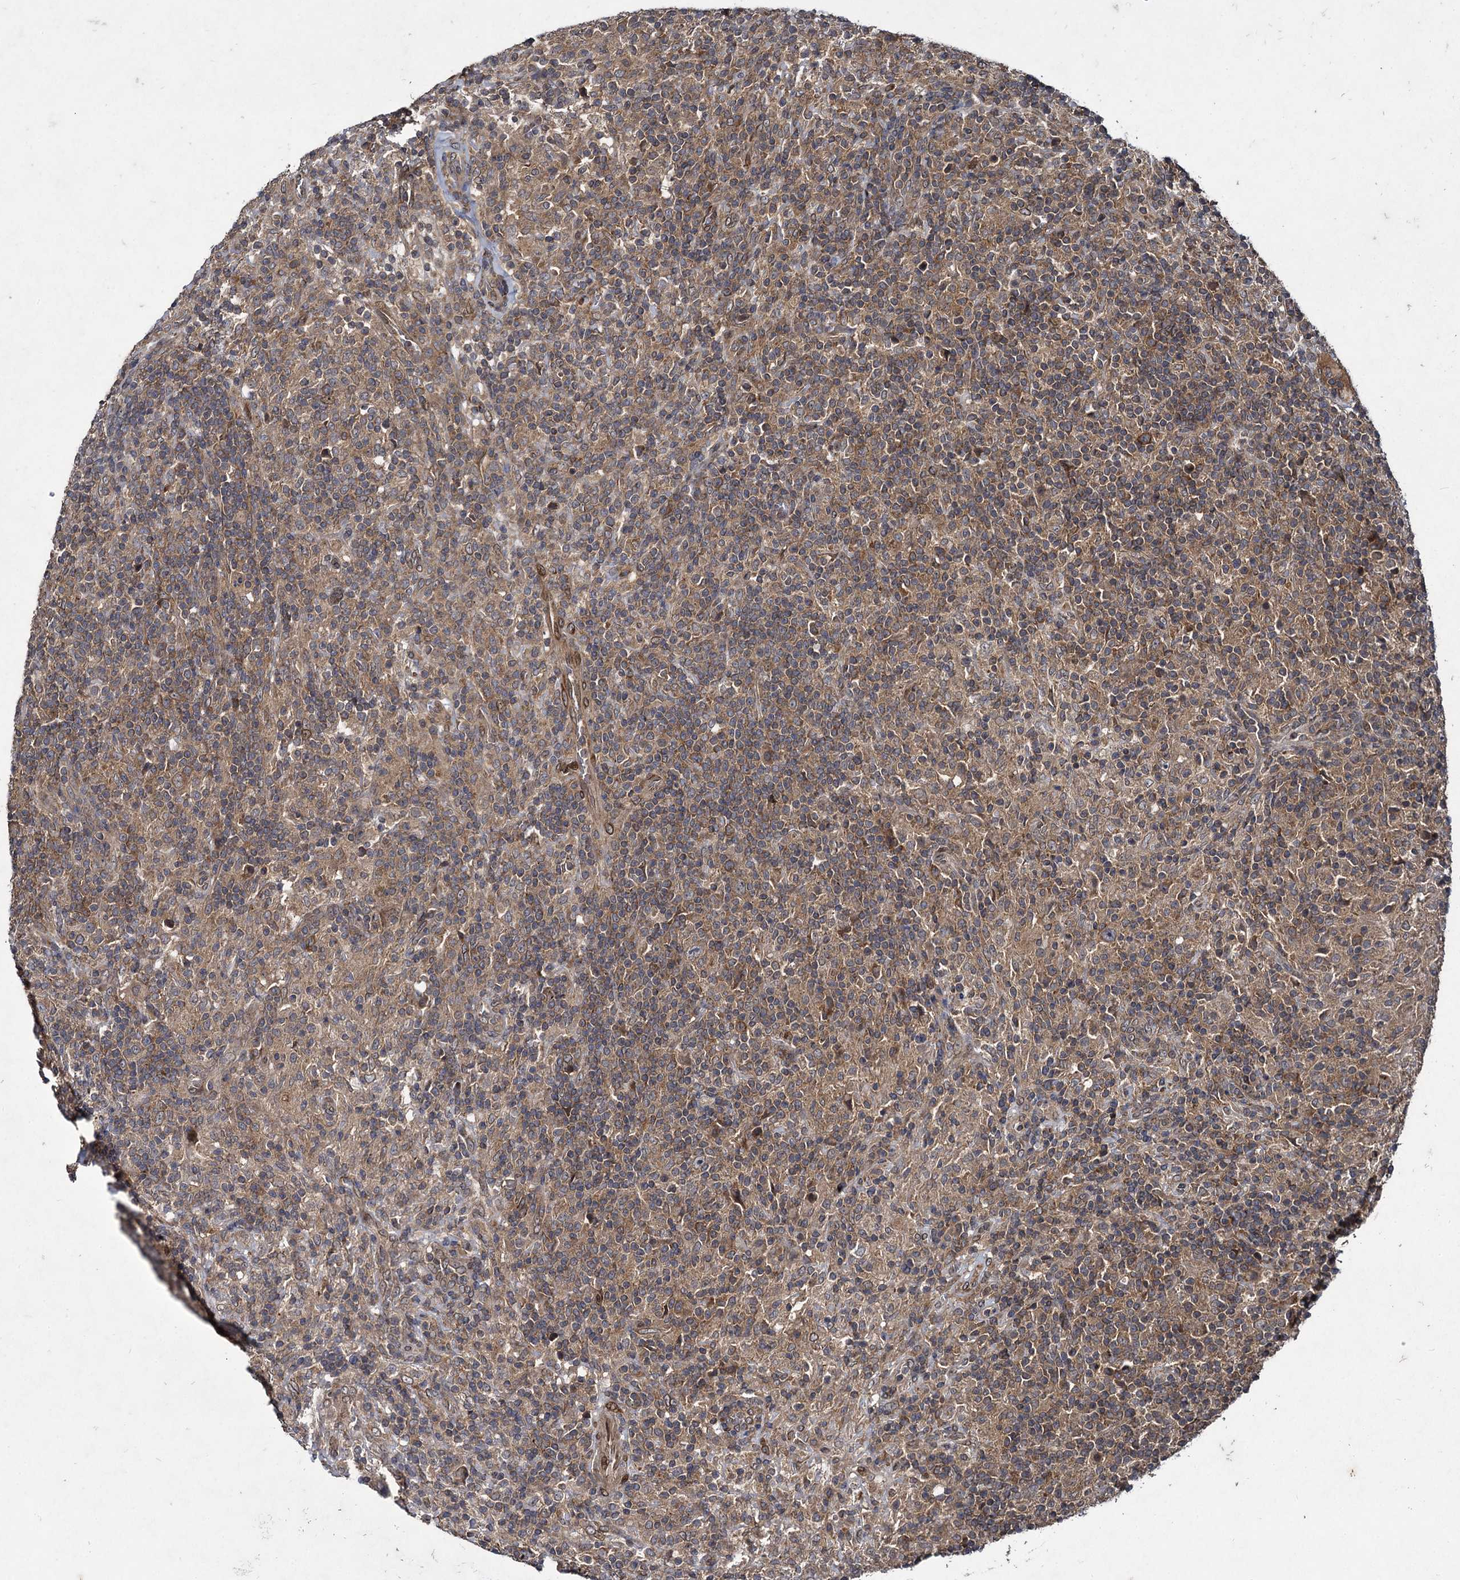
{"staining": {"intensity": "moderate", "quantity": ">75%", "location": "cytoplasmic/membranous"}, "tissue": "lymphoma", "cell_type": "Tumor cells", "image_type": "cancer", "snomed": [{"axis": "morphology", "description": "Hodgkin's disease, NOS"}, {"axis": "topography", "description": "Lymph node"}], "caption": "IHC image of neoplastic tissue: human Hodgkin's disease stained using immunohistochemistry shows medium levels of moderate protein expression localized specifically in the cytoplasmic/membranous of tumor cells, appearing as a cytoplasmic/membranous brown color.", "gene": "DCP1B", "patient": {"sex": "male", "age": 70}}